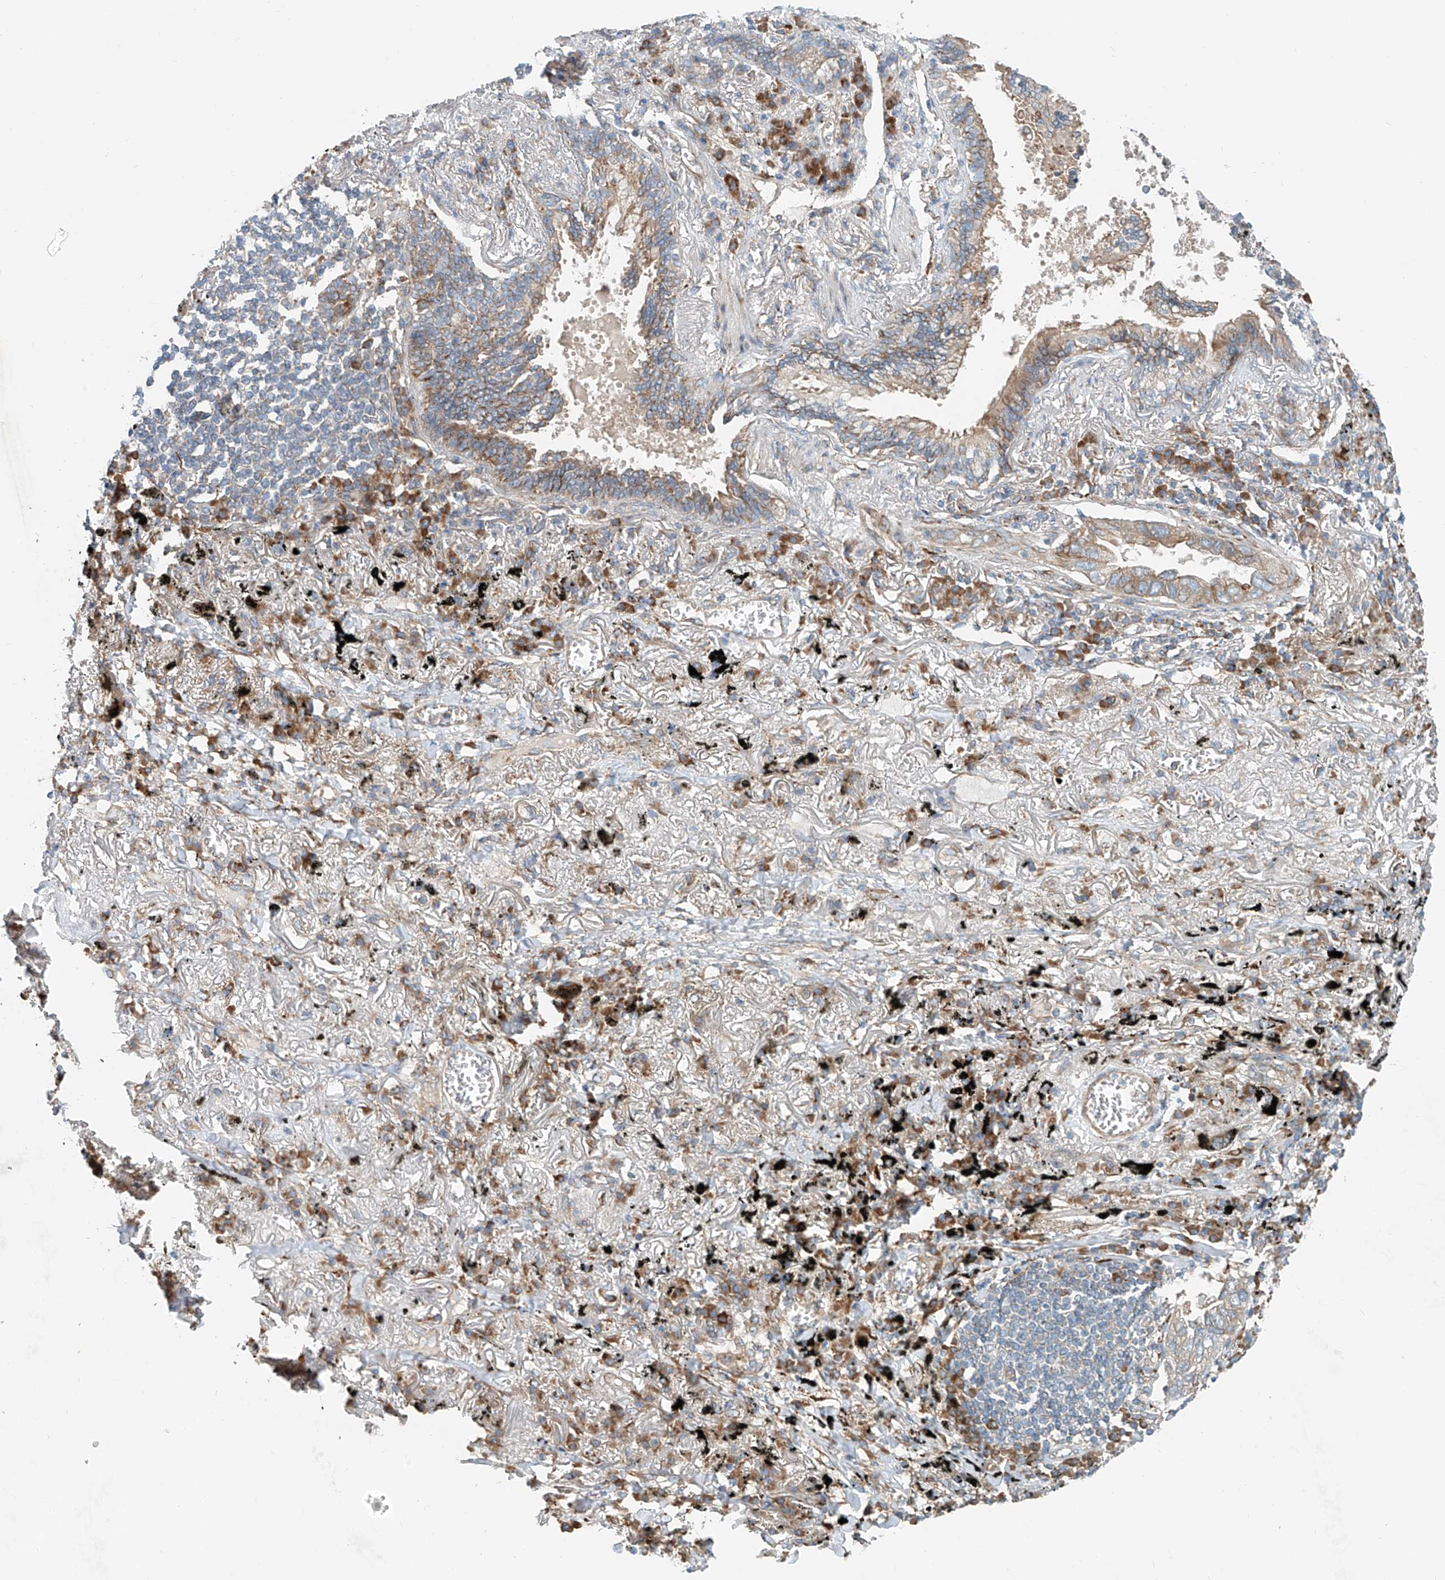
{"staining": {"intensity": "weak", "quantity": "25%-75%", "location": "cytoplasmic/membranous"}, "tissue": "lung cancer", "cell_type": "Tumor cells", "image_type": "cancer", "snomed": [{"axis": "morphology", "description": "Adenocarcinoma, NOS"}, {"axis": "topography", "description": "Lung"}], "caption": "A high-resolution photomicrograph shows IHC staining of lung cancer, which exhibits weak cytoplasmic/membranous staining in about 25%-75% of tumor cells. (DAB IHC with brightfield microscopy, high magnification).", "gene": "SNAP29", "patient": {"sex": "male", "age": 65}}